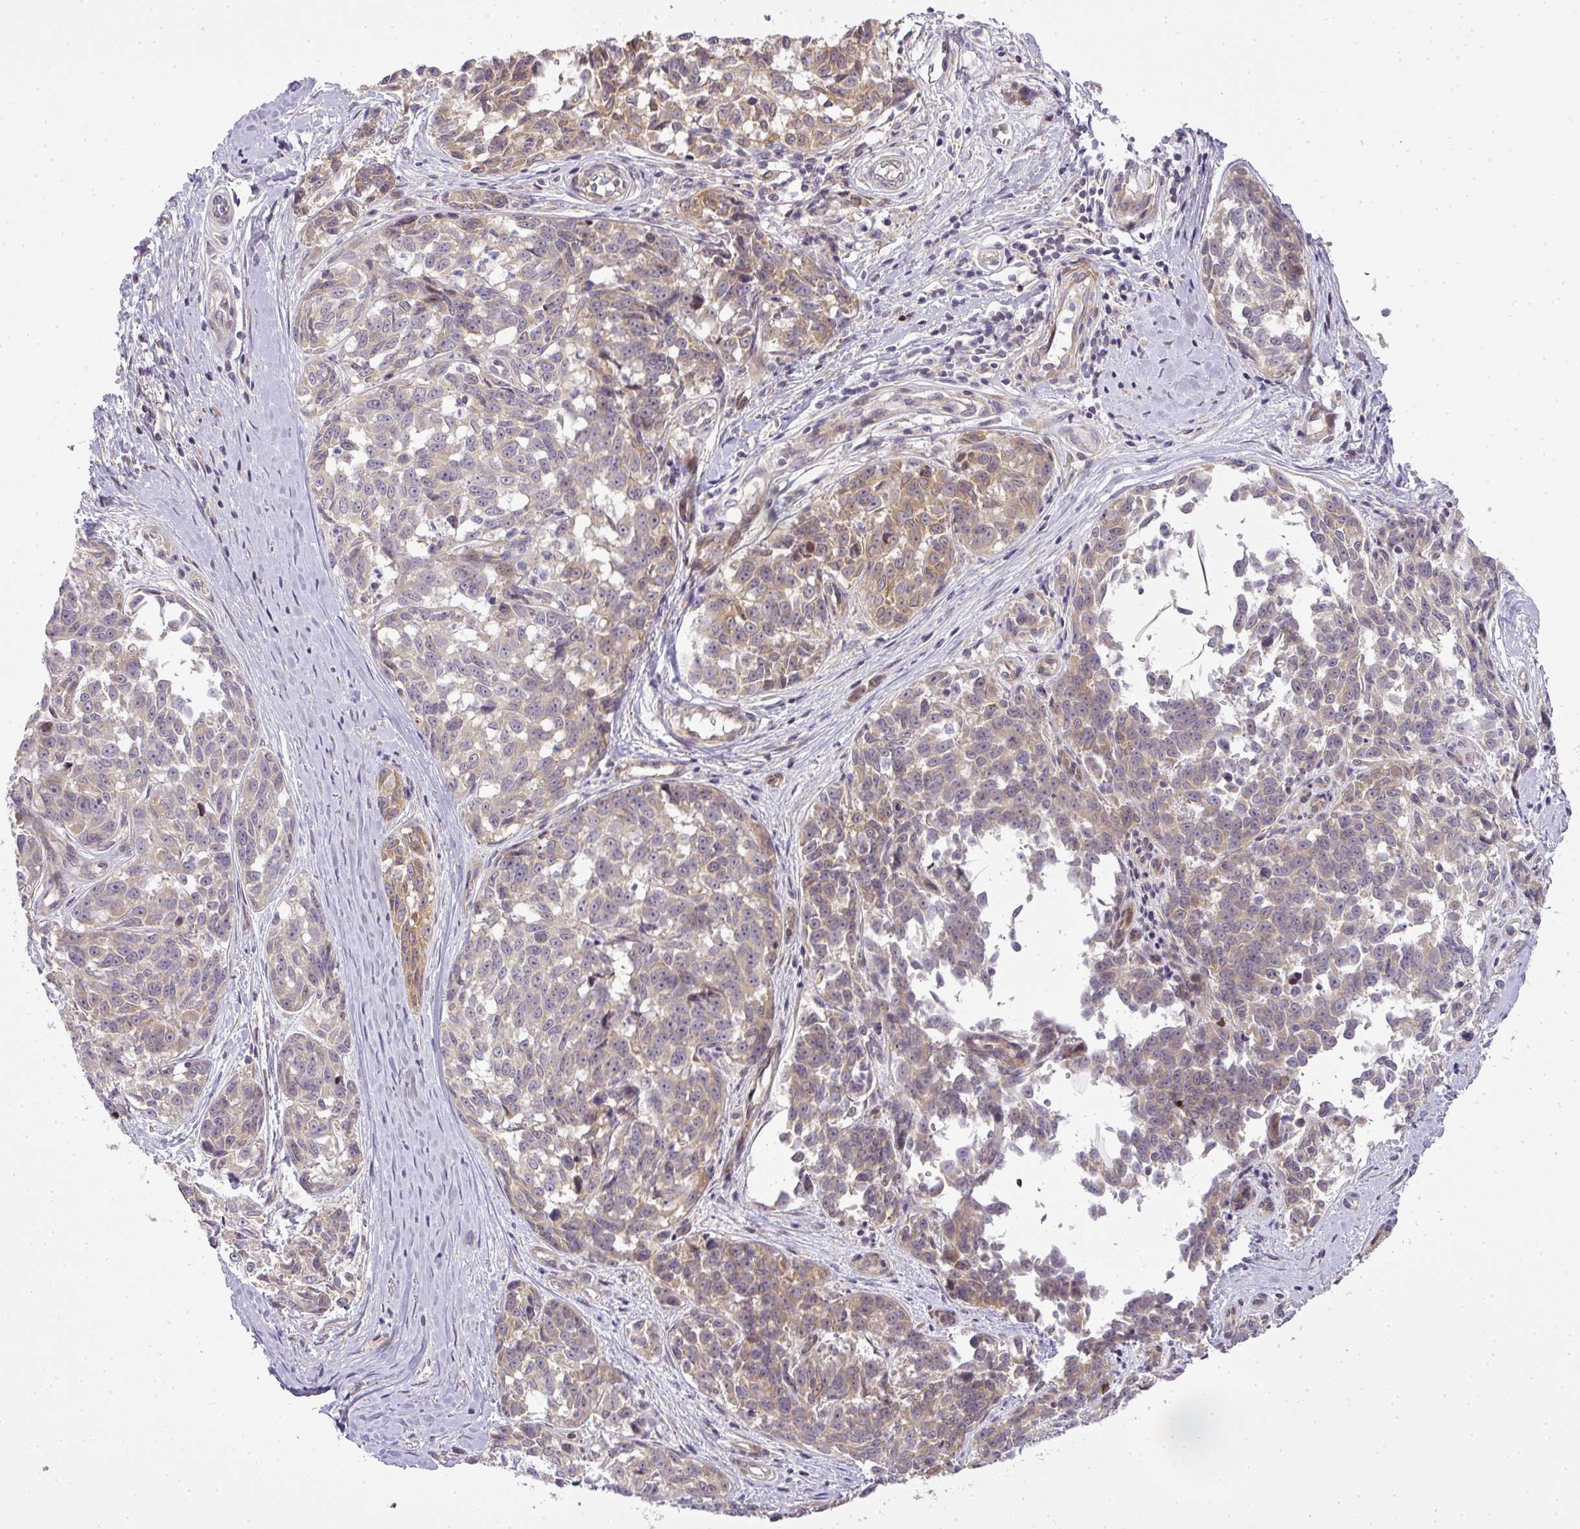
{"staining": {"intensity": "weak", "quantity": "25%-75%", "location": "cytoplasmic/membranous"}, "tissue": "melanoma", "cell_type": "Tumor cells", "image_type": "cancer", "snomed": [{"axis": "morphology", "description": "Normal tissue, NOS"}, {"axis": "morphology", "description": "Malignant melanoma, NOS"}, {"axis": "topography", "description": "Skin"}], "caption": "A brown stain labels weak cytoplasmic/membranous positivity of a protein in melanoma tumor cells.", "gene": "ZDHHC1", "patient": {"sex": "female", "age": 64}}